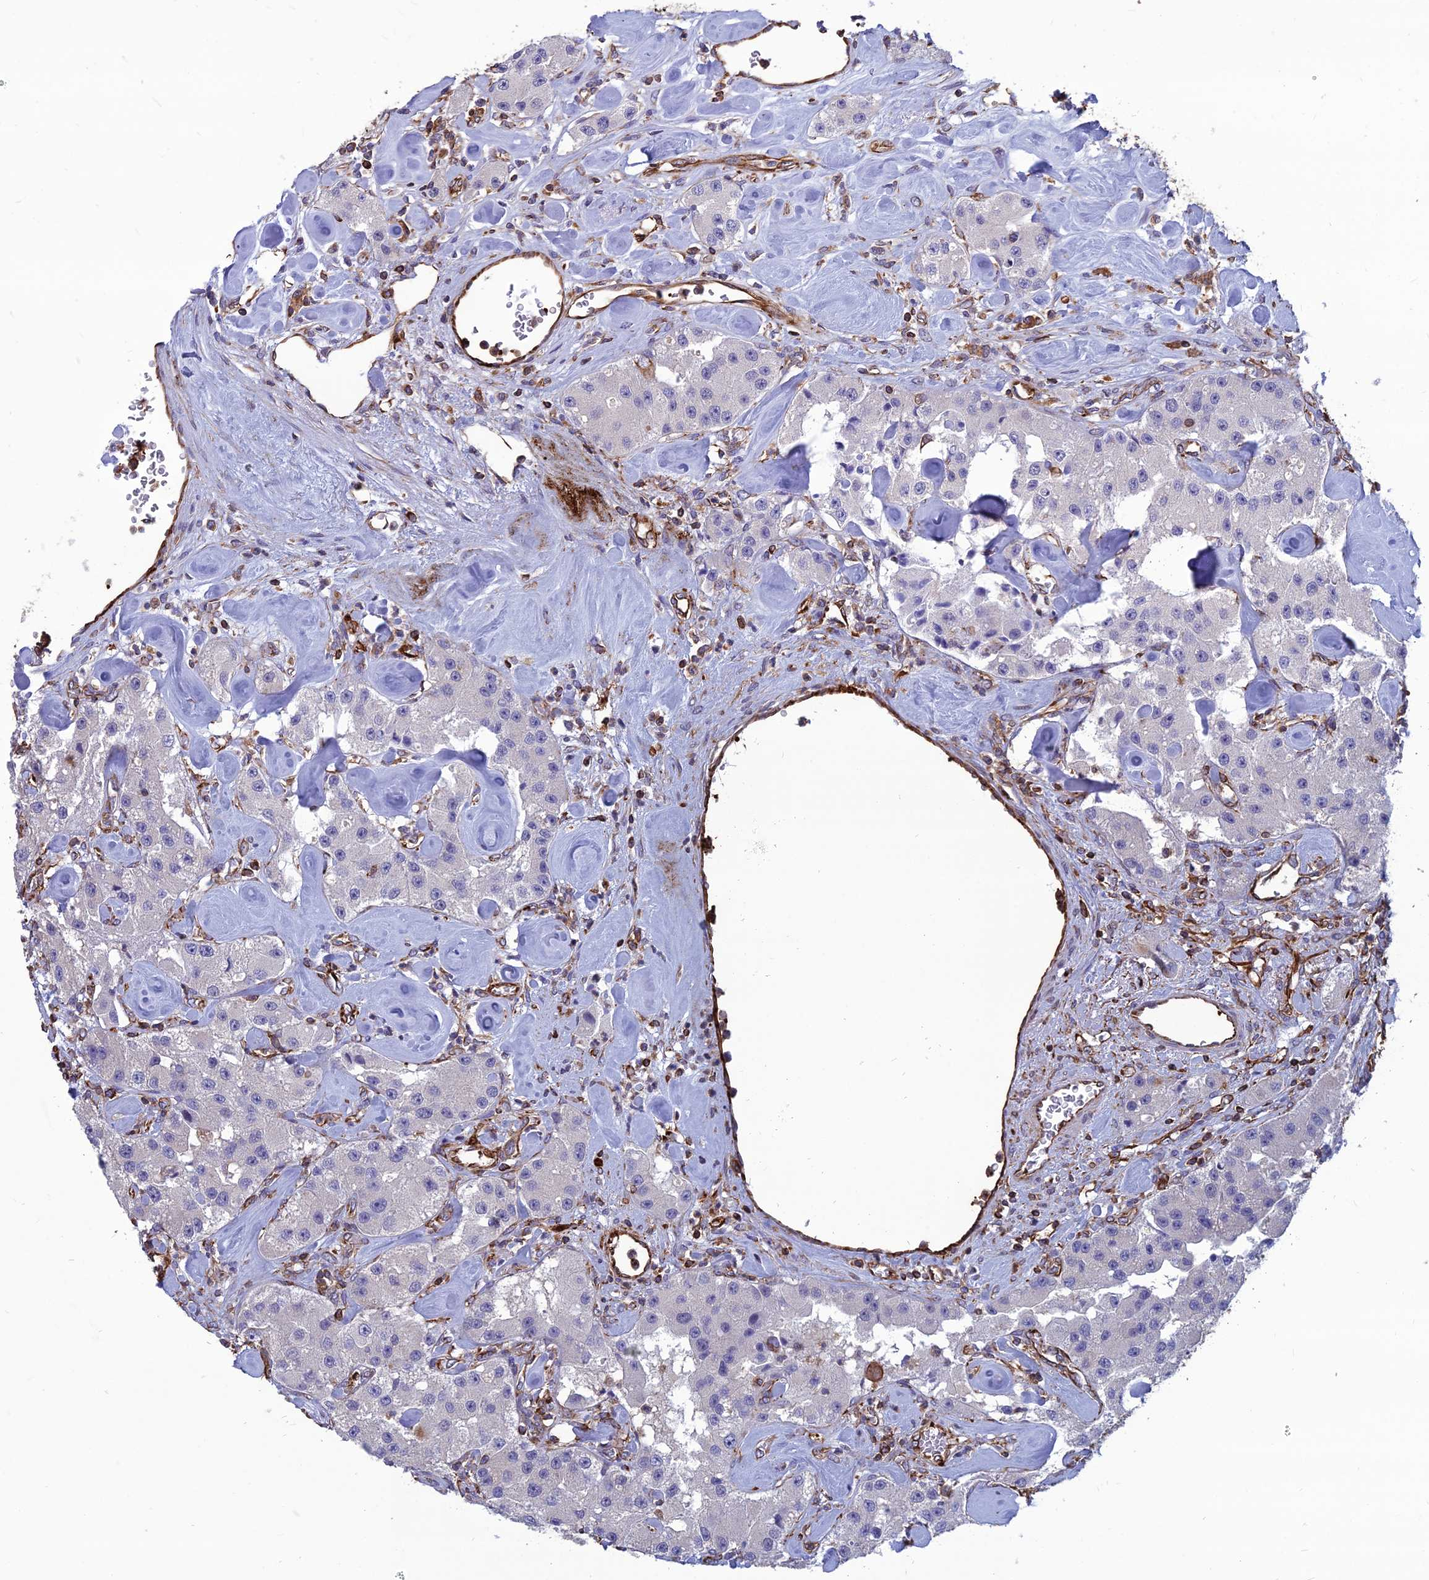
{"staining": {"intensity": "negative", "quantity": "none", "location": "none"}, "tissue": "carcinoid", "cell_type": "Tumor cells", "image_type": "cancer", "snomed": [{"axis": "morphology", "description": "Carcinoid, malignant, NOS"}, {"axis": "topography", "description": "Pancreas"}], "caption": "Immunohistochemistry (IHC) micrograph of neoplastic tissue: carcinoid stained with DAB shows no significant protein staining in tumor cells. (DAB (3,3'-diaminobenzidine) immunohistochemistry with hematoxylin counter stain).", "gene": "PSMD11", "patient": {"sex": "male", "age": 41}}